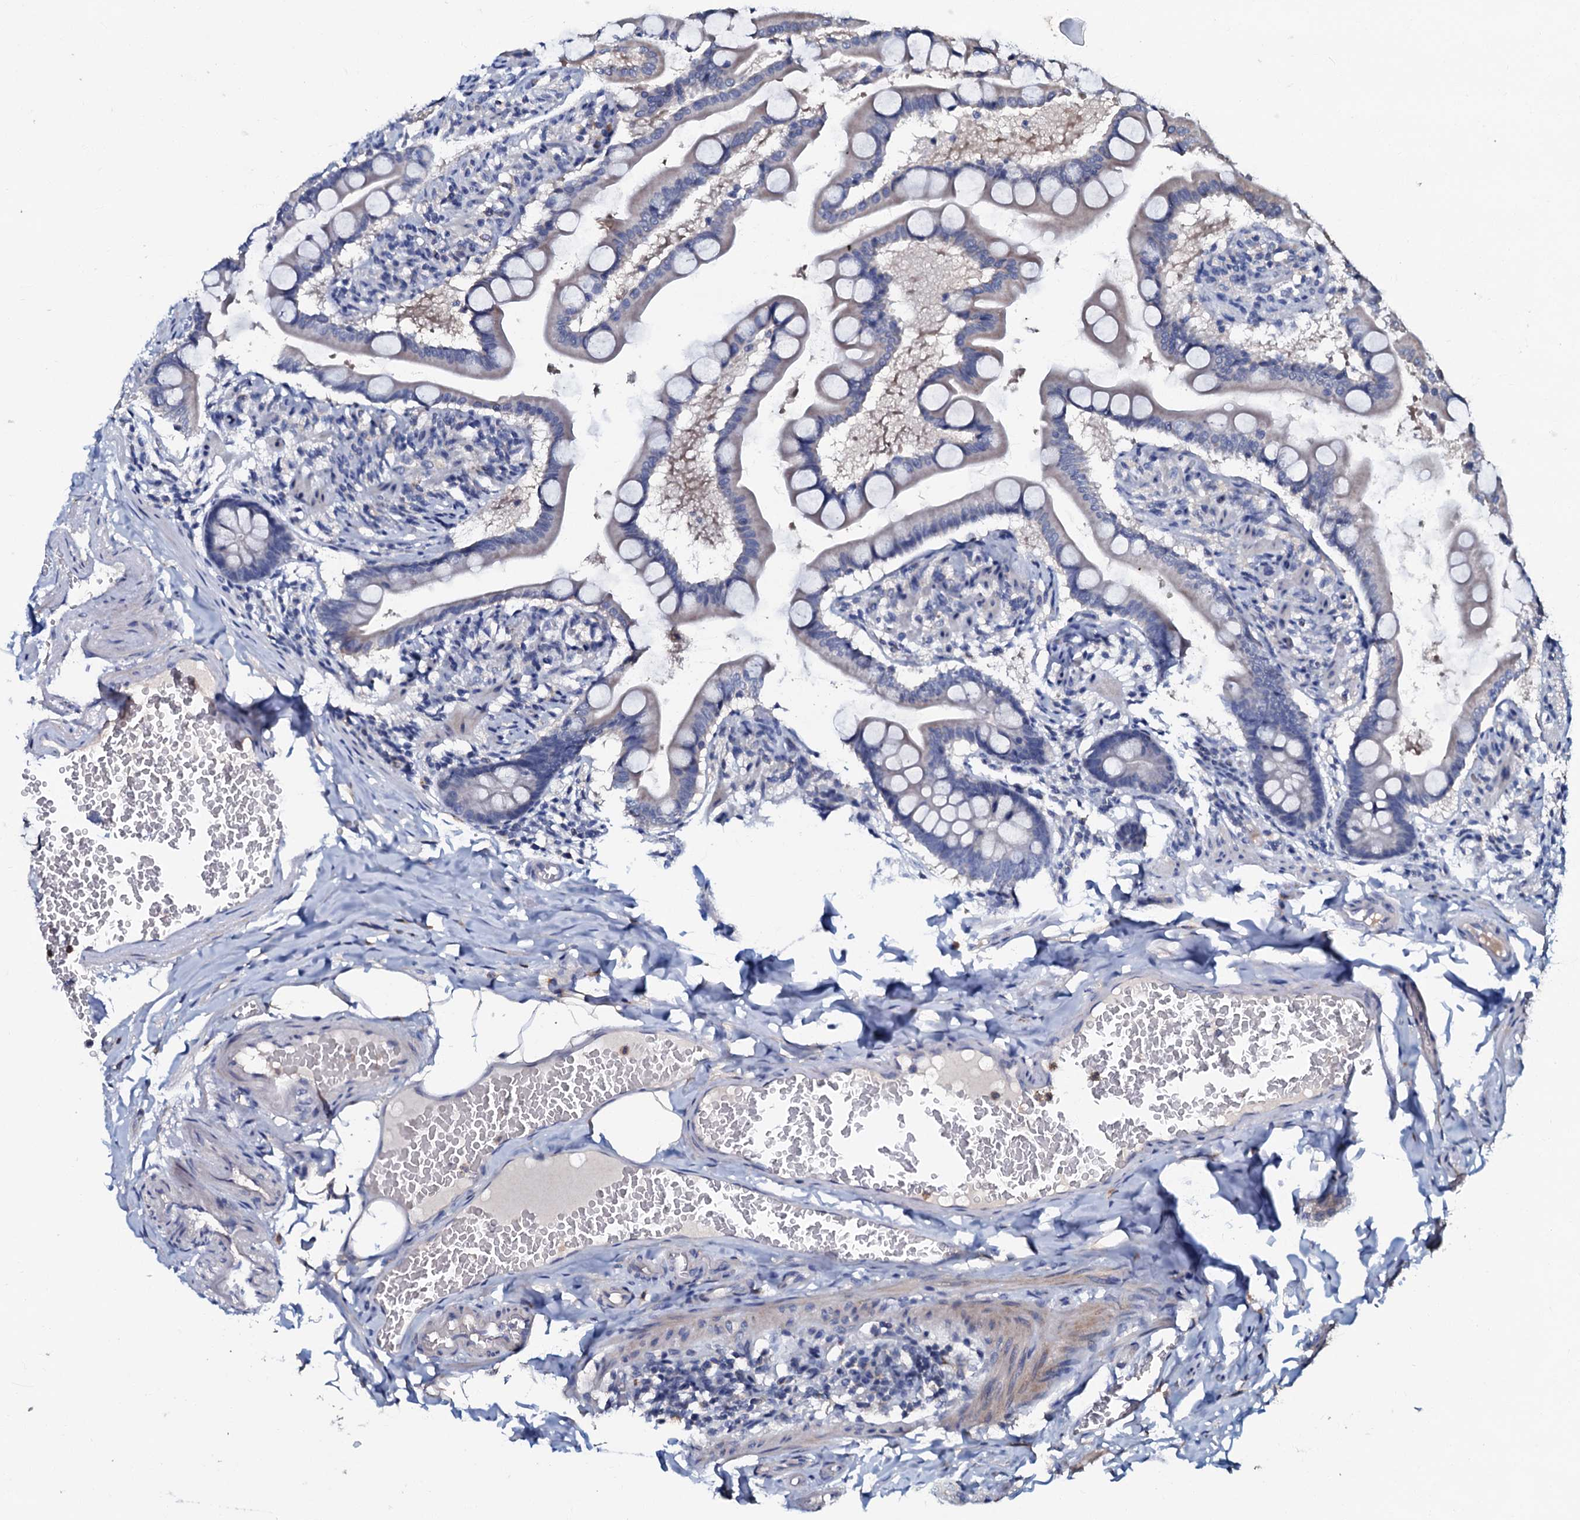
{"staining": {"intensity": "negative", "quantity": "none", "location": "none"}, "tissue": "small intestine", "cell_type": "Glandular cells", "image_type": "normal", "snomed": [{"axis": "morphology", "description": "Normal tissue, NOS"}, {"axis": "topography", "description": "Small intestine"}], "caption": "Micrograph shows no significant protein expression in glandular cells of benign small intestine. (Immunohistochemistry, brightfield microscopy, high magnification).", "gene": "CPNE2", "patient": {"sex": "male", "age": 41}}